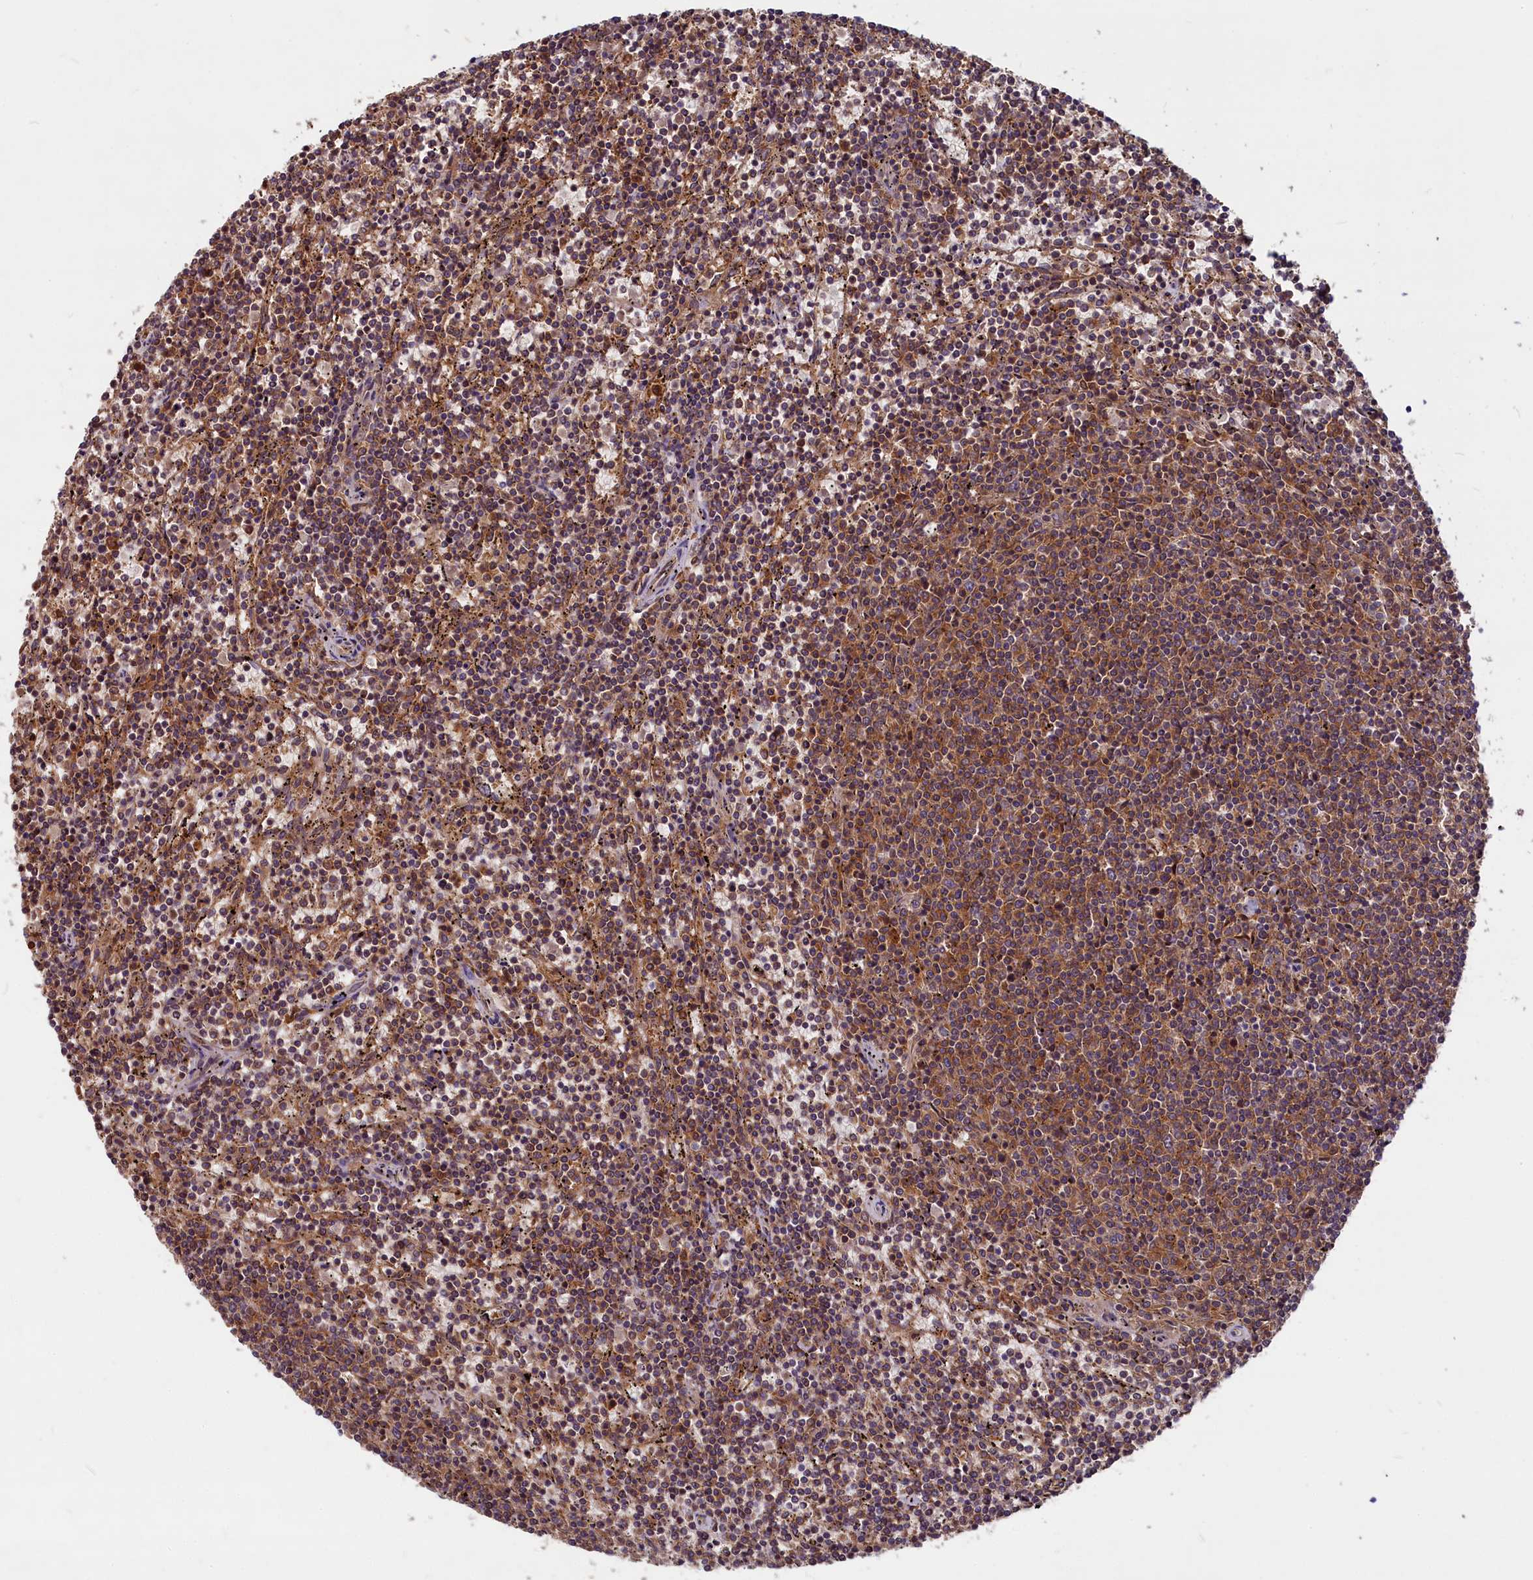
{"staining": {"intensity": "moderate", "quantity": "25%-75%", "location": "cytoplasmic/membranous"}, "tissue": "lymphoma", "cell_type": "Tumor cells", "image_type": "cancer", "snomed": [{"axis": "morphology", "description": "Malignant lymphoma, non-Hodgkin's type, Low grade"}, {"axis": "topography", "description": "Spleen"}], "caption": "Malignant lymphoma, non-Hodgkin's type (low-grade) was stained to show a protein in brown. There is medium levels of moderate cytoplasmic/membranous positivity in about 25%-75% of tumor cells.", "gene": "MYO9B", "patient": {"sex": "female", "age": 50}}